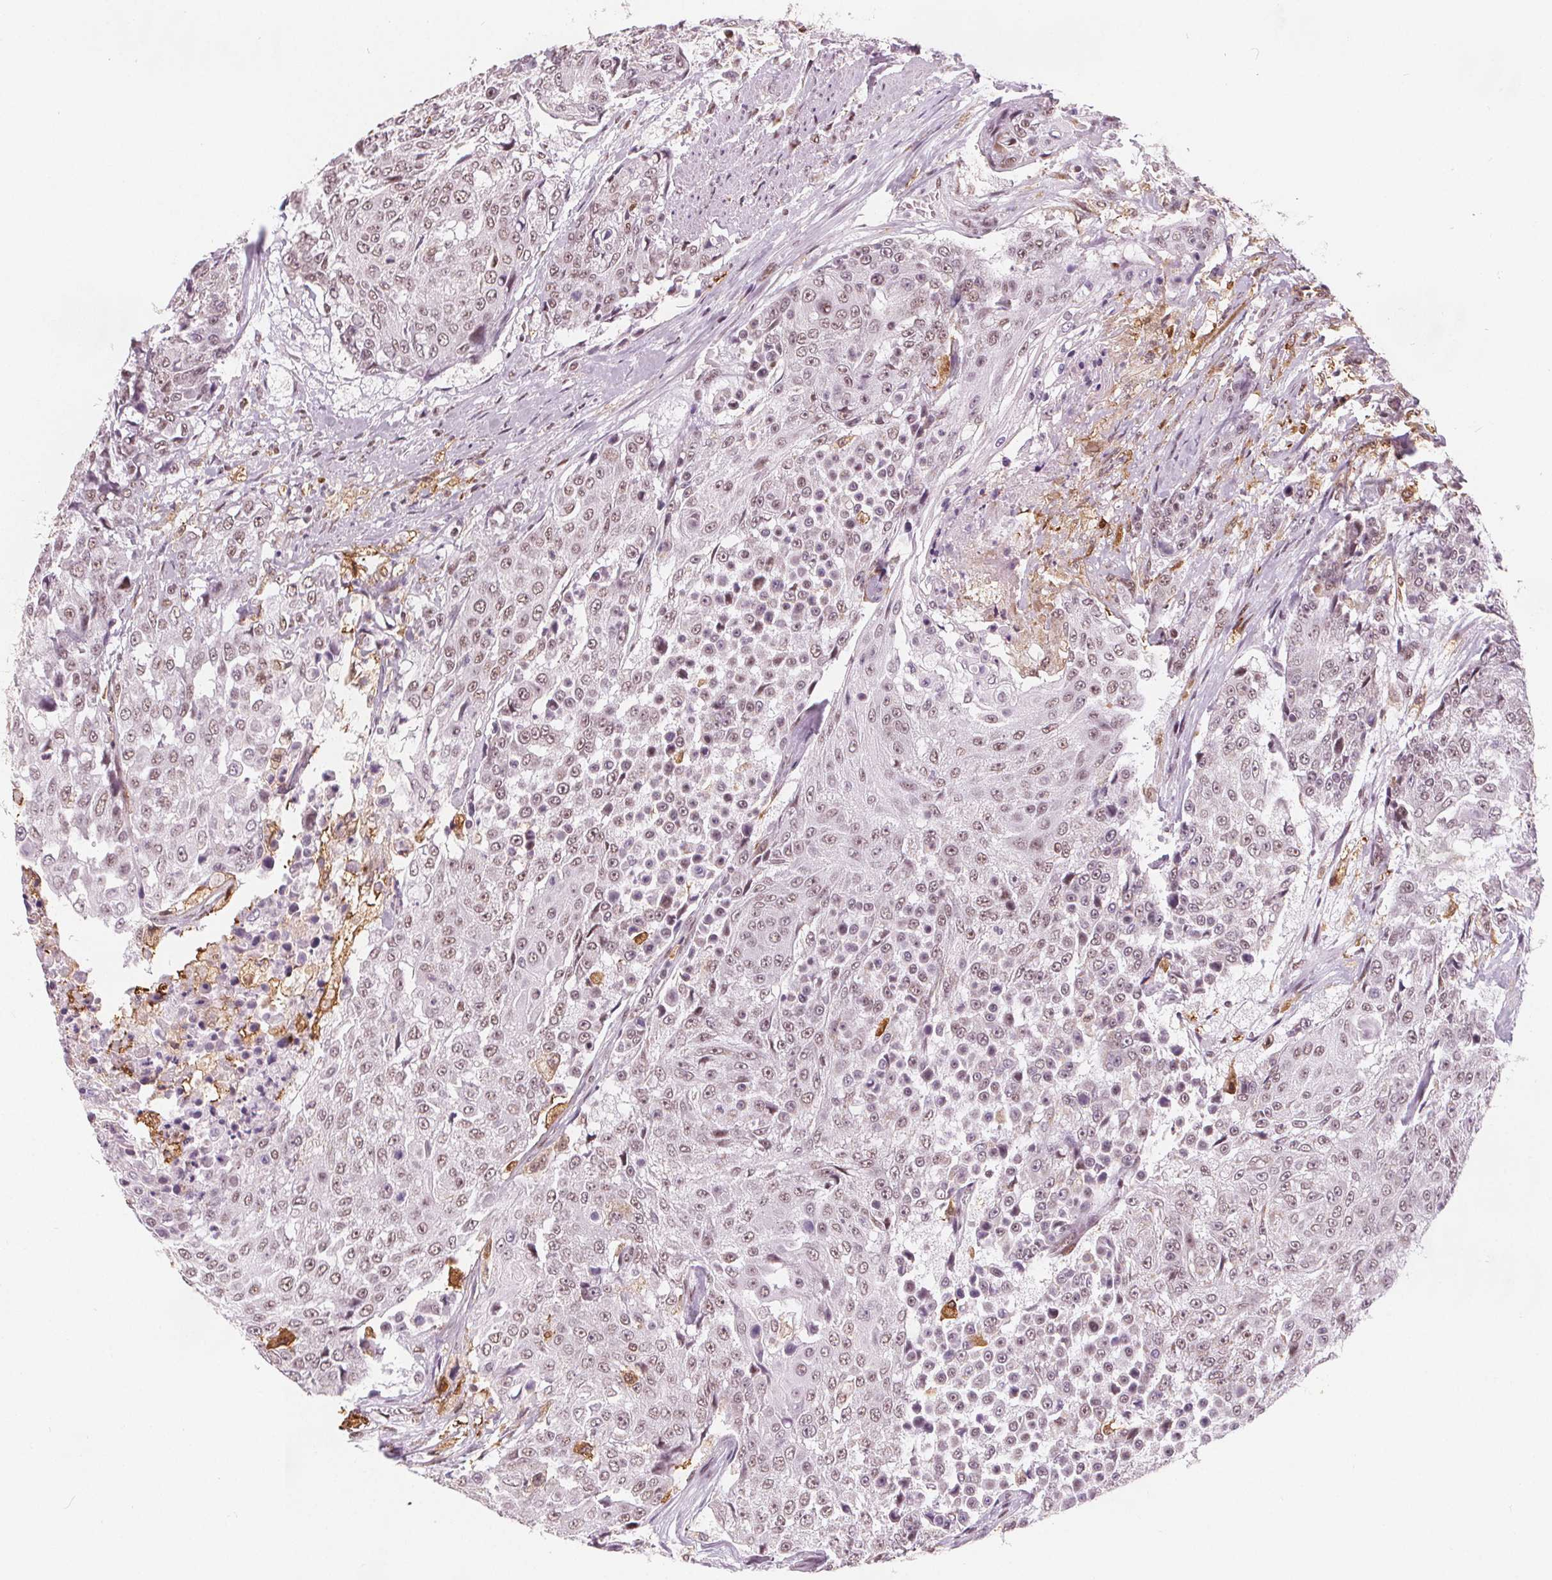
{"staining": {"intensity": "weak", "quantity": "25%-75%", "location": "nuclear"}, "tissue": "urothelial cancer", "cell_type": "Tumor cells", "image_type": "cancer", "snomed": [{"axis": "morphology", "description": "Urothelial carcinoma, High grade"}, {"axis": "topography", "description": "Urinary bladder"}], "caption": "This micrograph demonstrates immunohistochemistry (IHC) staining of urothelial cancer, with low weak nuclear positivity in approximately 25%-75% of tumor cells.", "gene": "DPM2", "patient": {"sex": "female", "age": 63}}